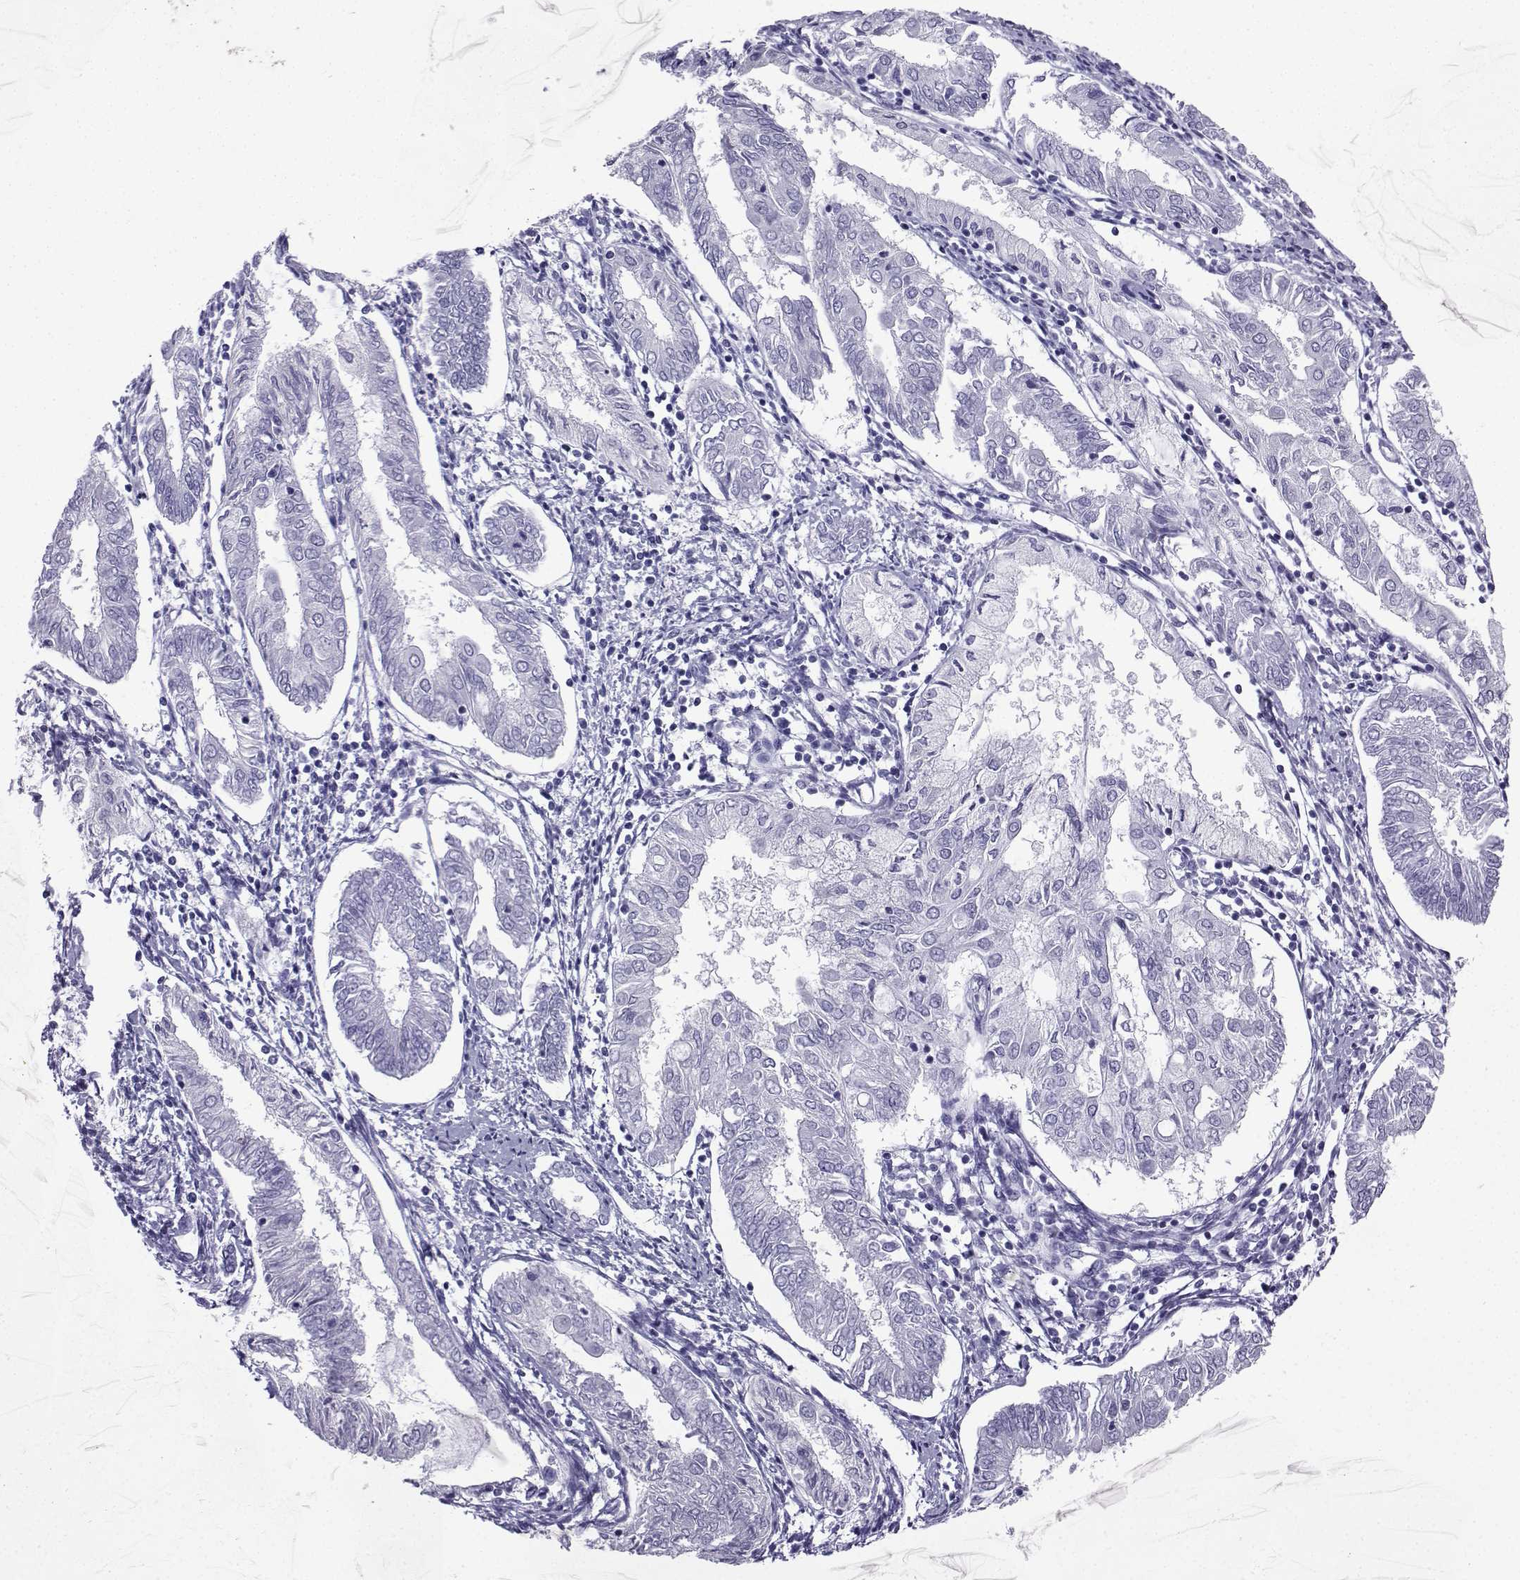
{"staining": {"intensity": "negative", "quantity": "none", "location": "none"}, "tissue": "endometrial cancer", "cell_type": "Tumor cells", "image_type": "cancer", "snomed": [{"axis": "morphology", "description": "Adenocarcinoma, NOS"}, {"axis": "topography", "description": "Endometrium"}], "caption": "This is a histopathology image of immunohistochemistry (IHC) staining of adenocarcinoma (endometrial), which shows no staining in tumor cells.", "gene": "SLC18A2", "patient": {"sex": "female", "age": 68}}